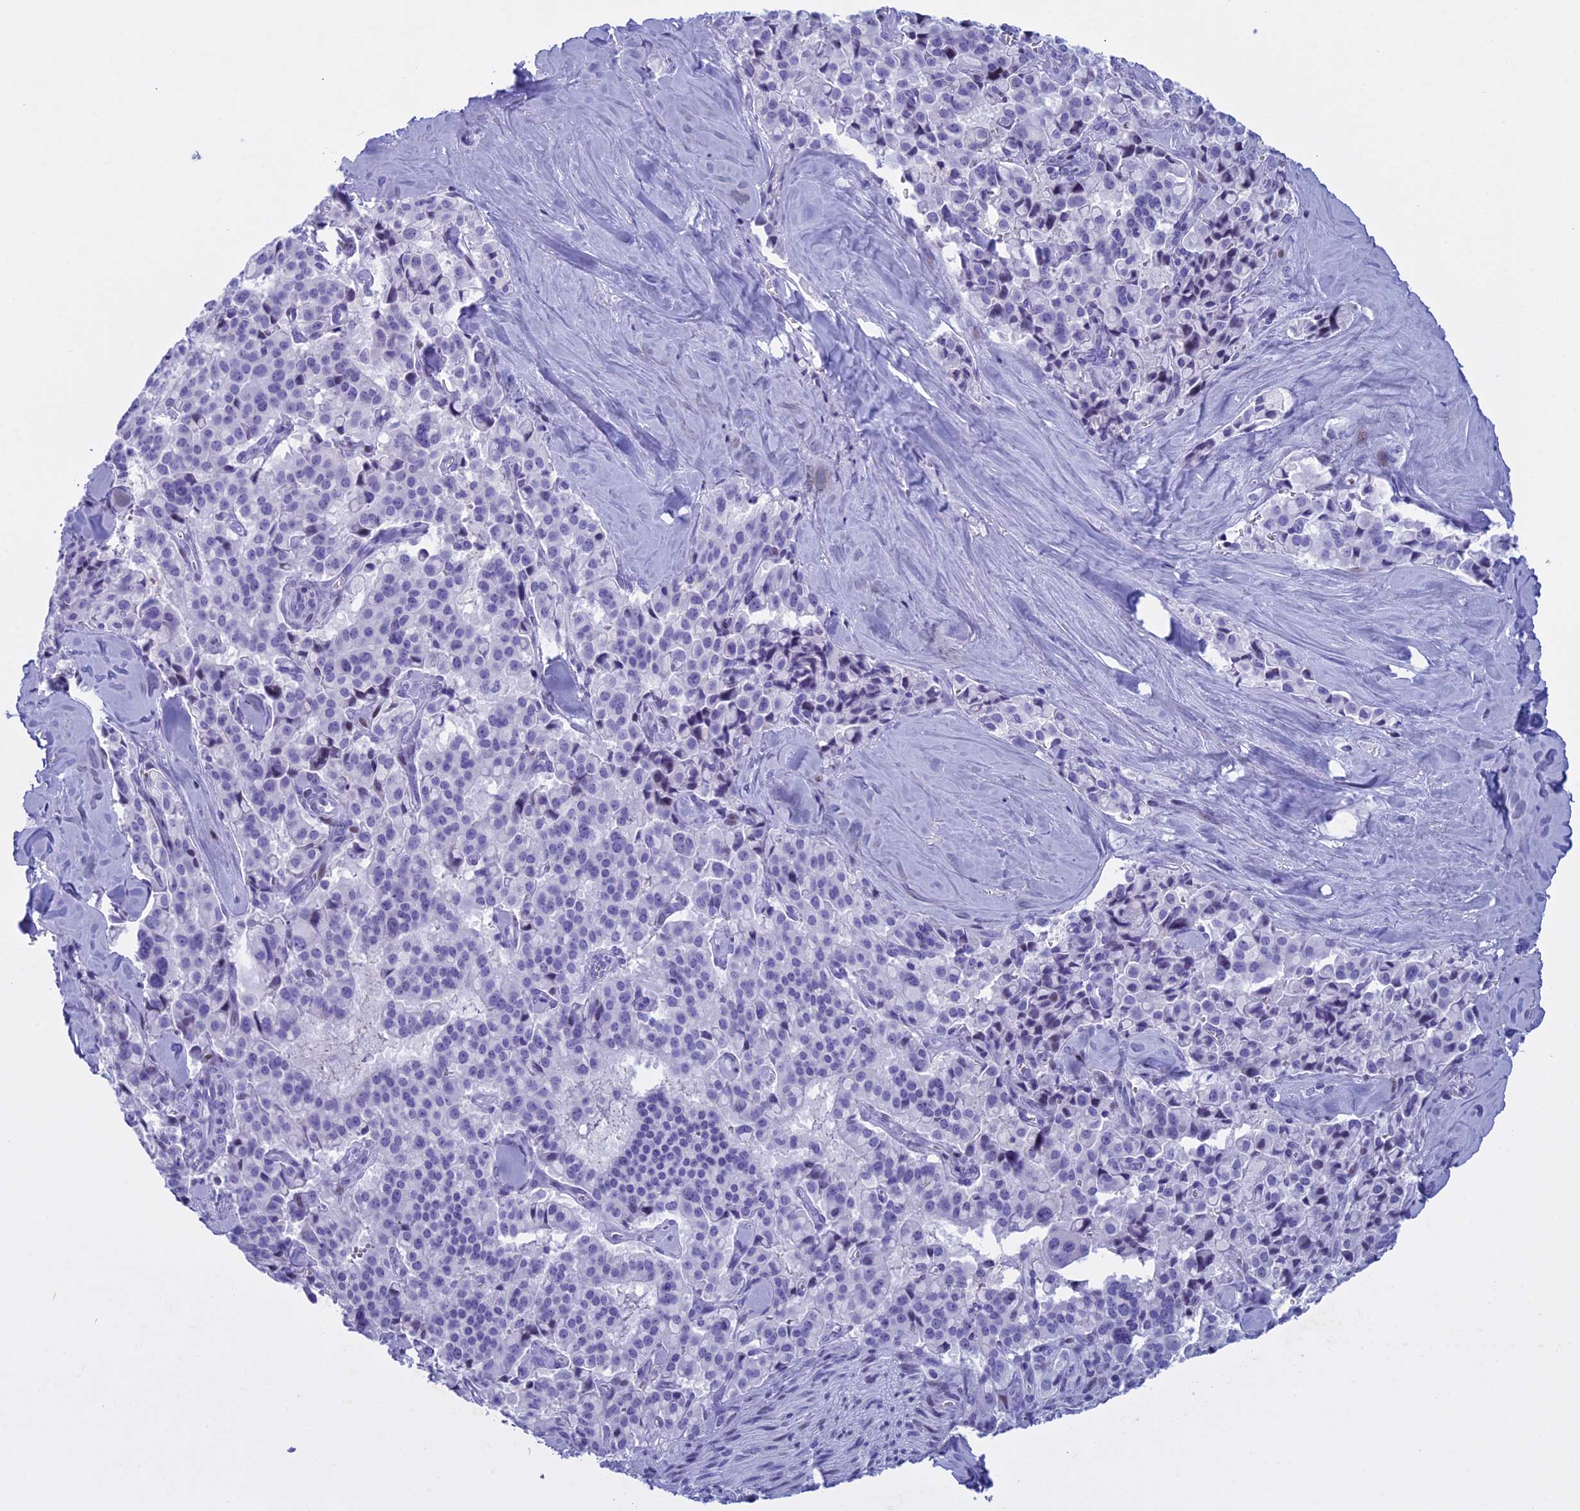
{"staining": {"intensity": "negative", "quantity": "none", "location": "none"}, "tissue": "pancreatic cancer", "cell_type": "Tumor cells", "image_type": "cancer", "snomed": [{"axis": "morphology", "description": "Adenocarcinoma, NOS"}, {"axis": "topography", "description": "Pancreas"}], "caption": "An image of human pancreatic cancer (adenocarcinoma) is negative for staining in tumor cells.", "gene": "KCTD21", "patient": {"sex": "male", "age": 65}}